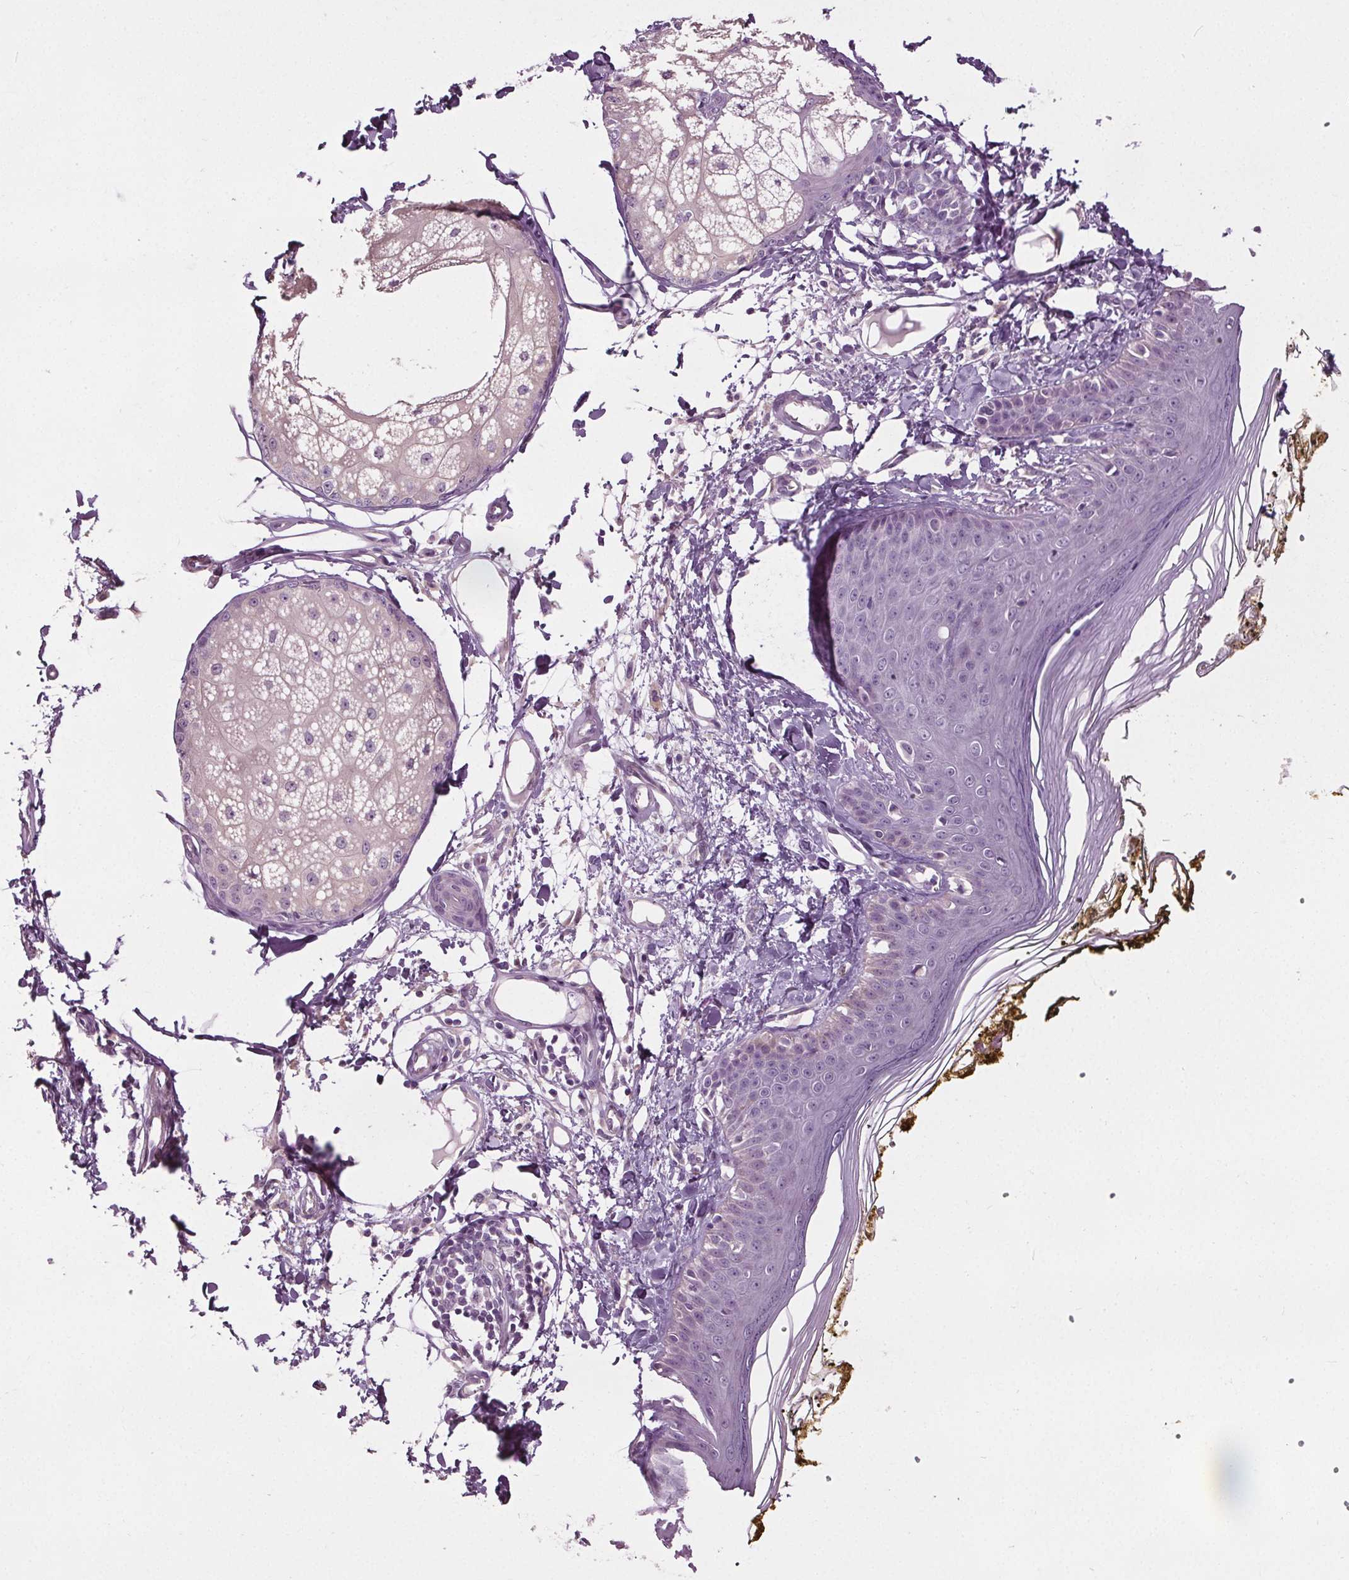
{"staining": {"intensity": "negative", "quantity": "none", "location": "none"}, "tissue": "skin", "cell_type": "Fibroblasts", "image_type": "normal", "snomed": [{"axis": "morphology", "description": "Normal tissue, NOS"}, {"axis": "topography", "description": "Skin"}], "caption": "Fibroblasts show no significant protein positivity in benign skin. Nuclei are stained in blue.", "gene": "RASA1", "patient": {"sex": "male", "age": 76}}